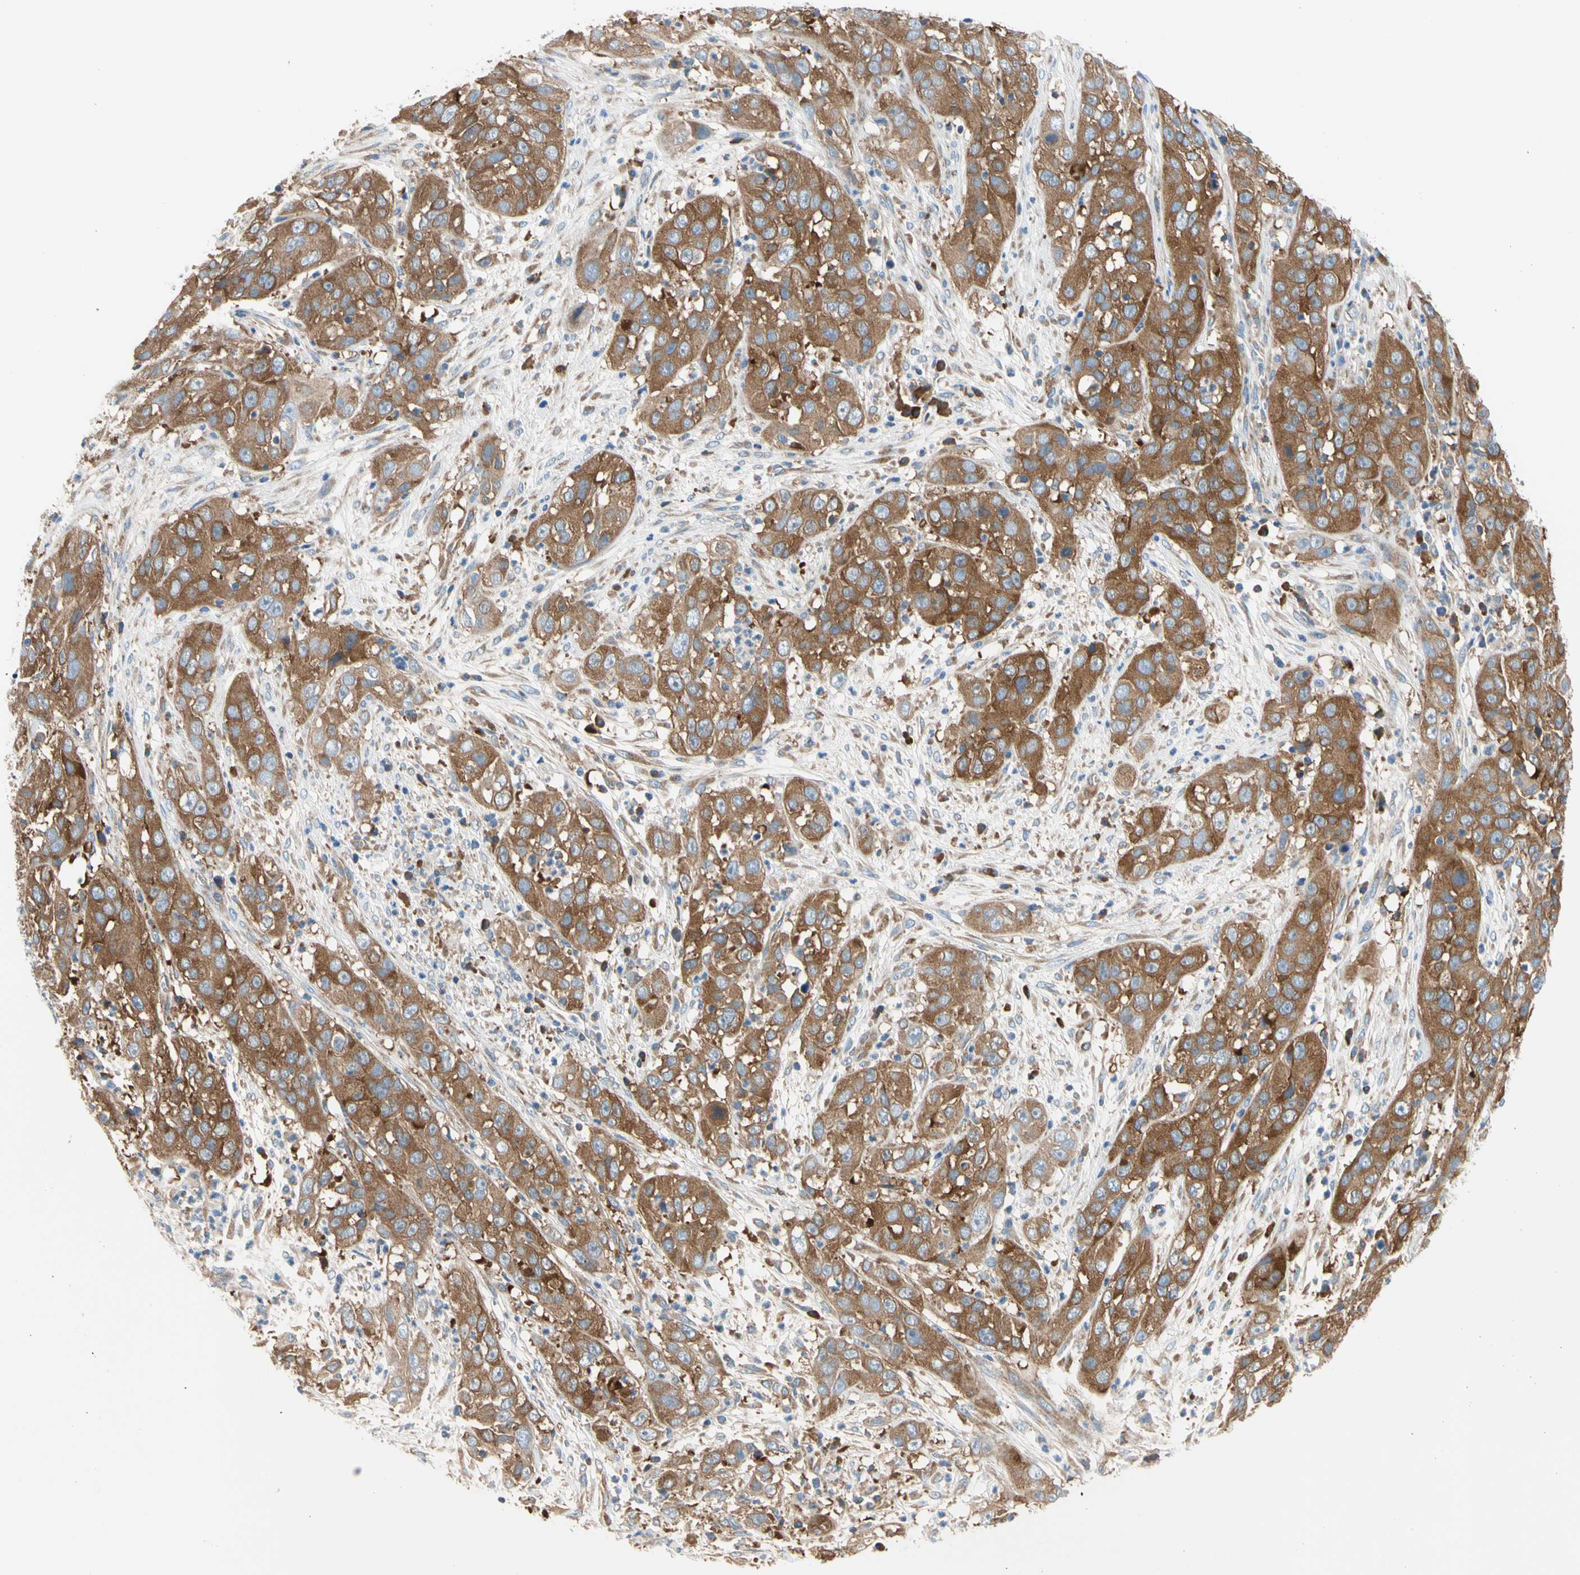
{"staining": {"intensity": "strong", "quantity": ">75%", "location": "cytoplasmic/membranous"}, "tissue": "cervical cancer", "cell_type": "Tumor cells", "image_type": "cancer", "snomed": [{"axis": "morphology", "description": "Squamous cell carcinoma, NOS"}, {"axis": "topography", "description": "Cervix"}], "caption": "Immunohistochemistry (IHC) histopathology image of neoplastic tissue: cervical cancer (squamous cell carcinoma) stained using immunohistochemistry reveals high levels of strong protein expression localized specifically in the cytoplasmic/membranous of tumor cells, appearing as a cytoplasmic/membranous brown color.", "gene": "GPHN", "patient": {"sex": "female", "age": 32}}